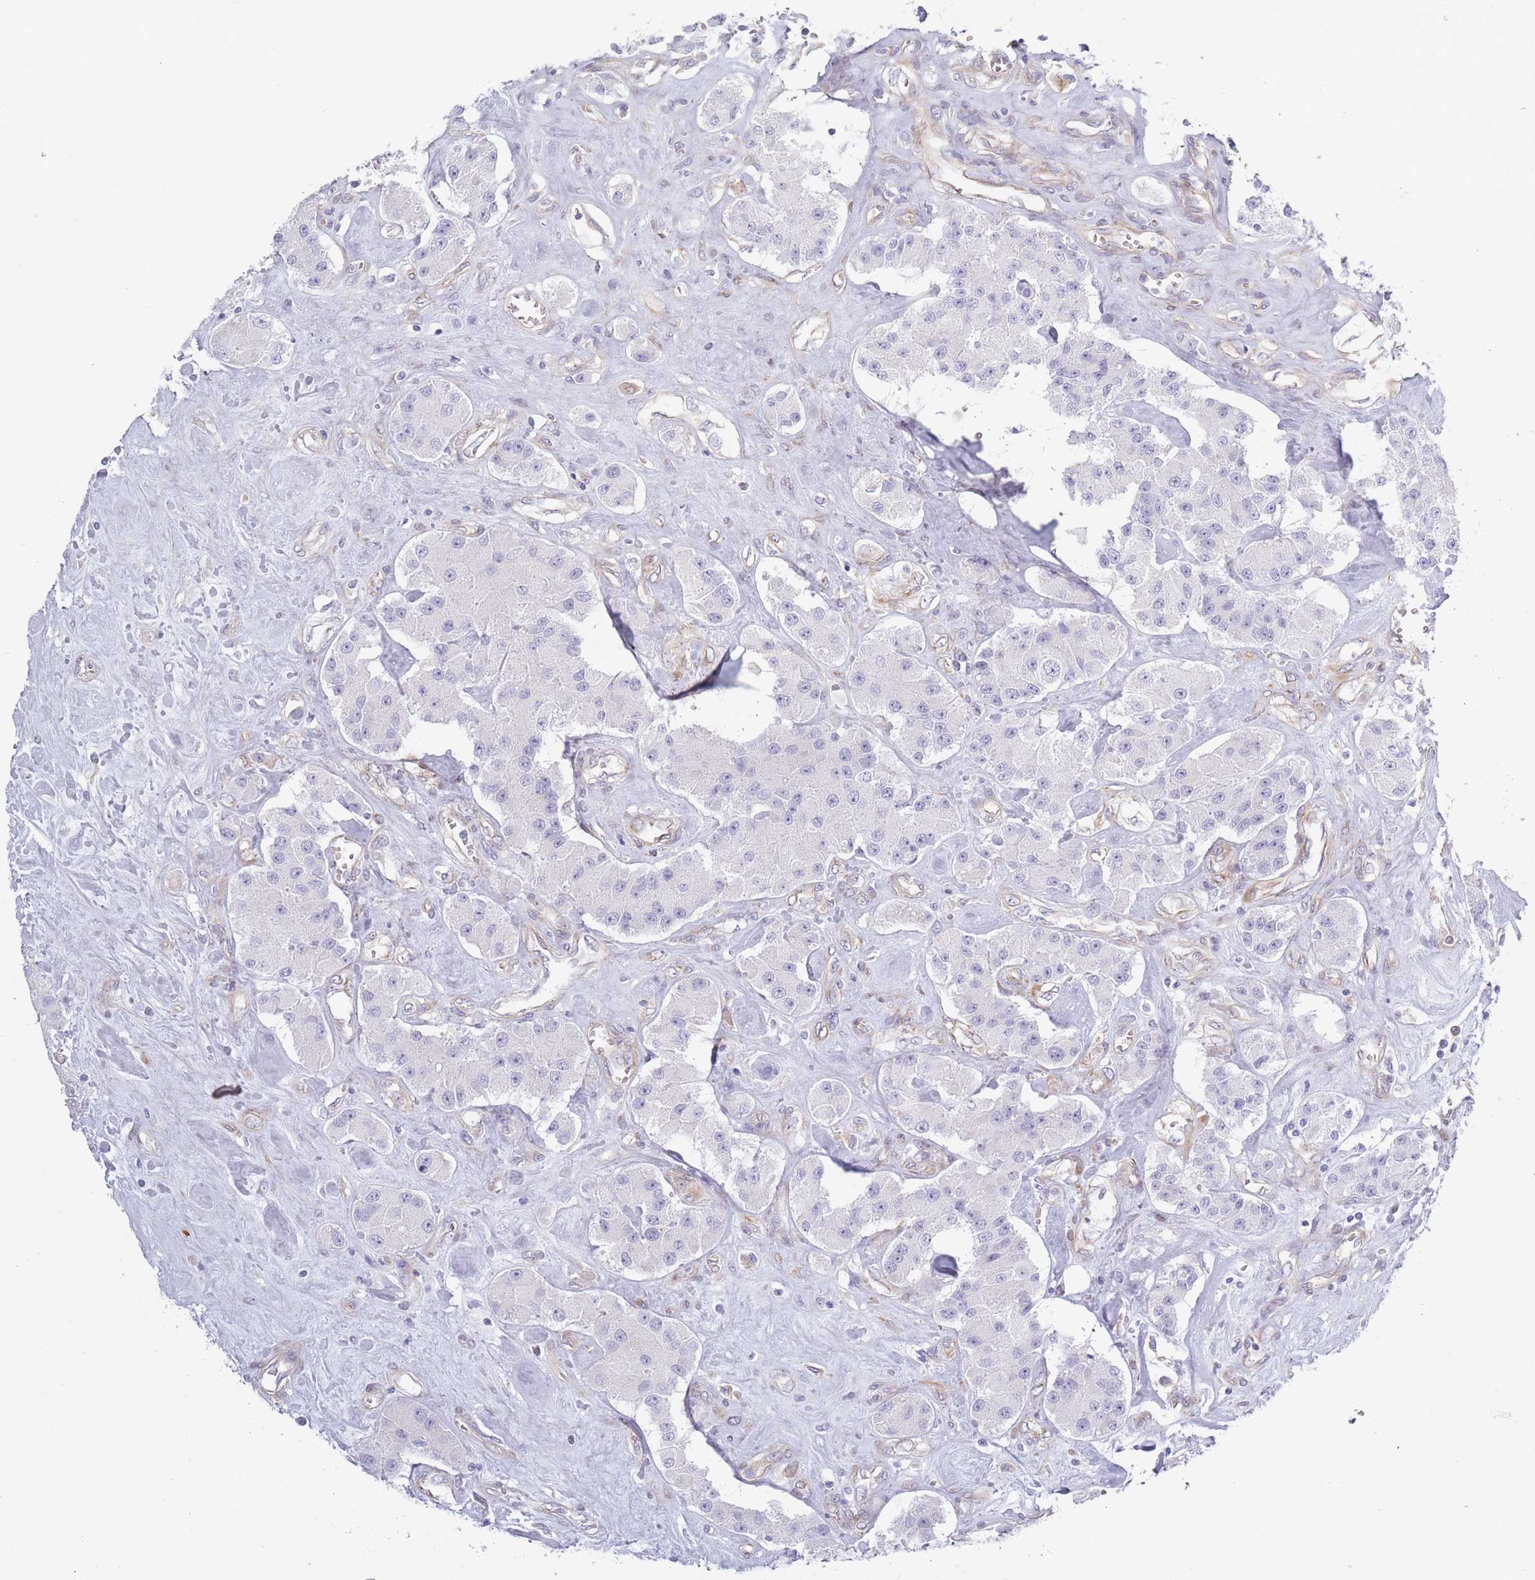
{"staining": {"intensity": "negative", "quantity": "none", "location": "none"}, "tissue": "carcinoid", "cell_type": "Tumor cells", "image_type": "cancer", "snomed": [{"axis": "morphology", "description": "Carcinoid, malignant, NOS"}, {"axis": "topography", "description": "Pancreas"}], "caption": "This is a micrograph of immunohistochemistry staining of carcinoid, which shows no staining in tumor cells.", "gene": "PLEKHG2", "patient": {"sex": "male", "age": 41}}